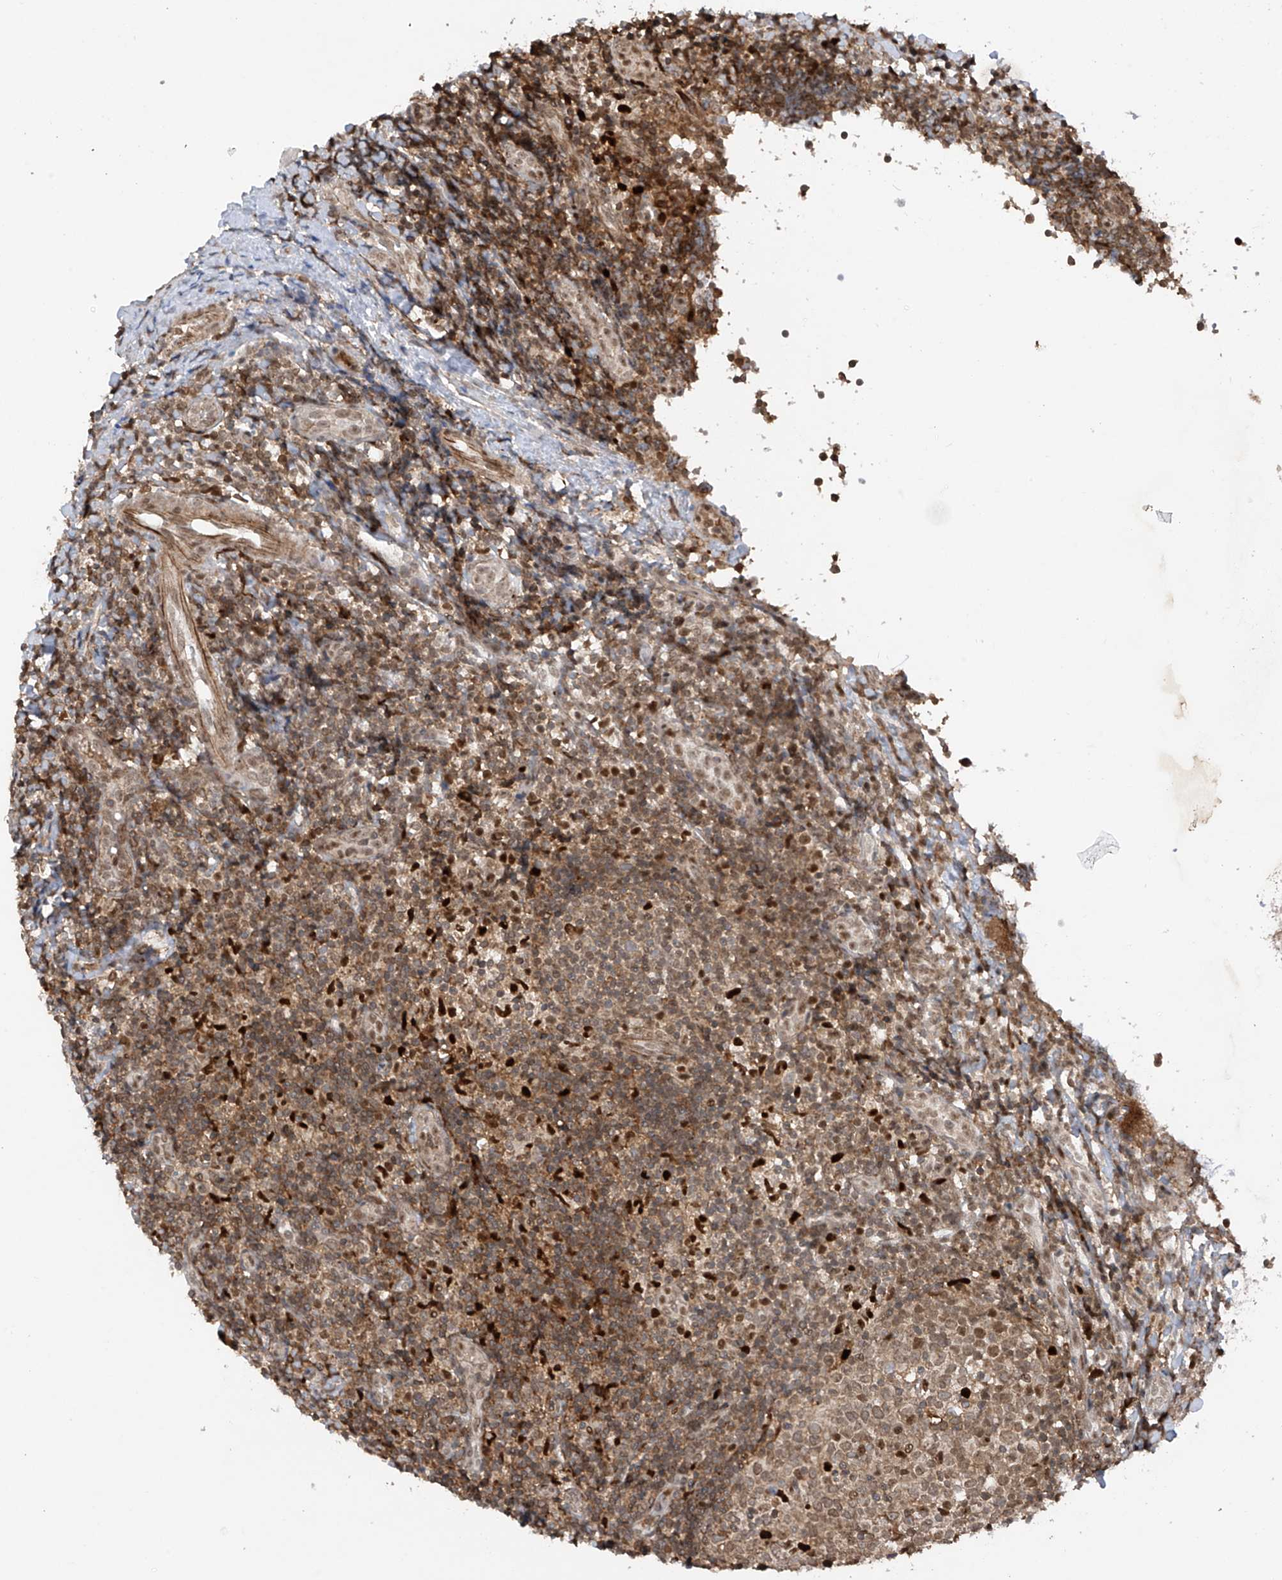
{"staining": {"intensity": "moderate", "quantity": "<25%", "location": "cytoplasmic/membranous,nuclear"}, "tissue": "tonsil", "cell_type": "Germinal center cells", "image_type": "normal", "snomed": [{"axis": "morphology", "description": "Normal tissue, NOS"}, {"axis": "topography", "description": "Tonsil"}], "caption": "Moderate cytoplasmic/membranous,nuclear positivity is identified in approximately <25% of germinal center cells in unremarkable tonsil. (DAB IHC, brown staining for protein, blue staining for nuclei).", "gene": "REPIN1", "patient": {"sex": "female", "age": 19}}